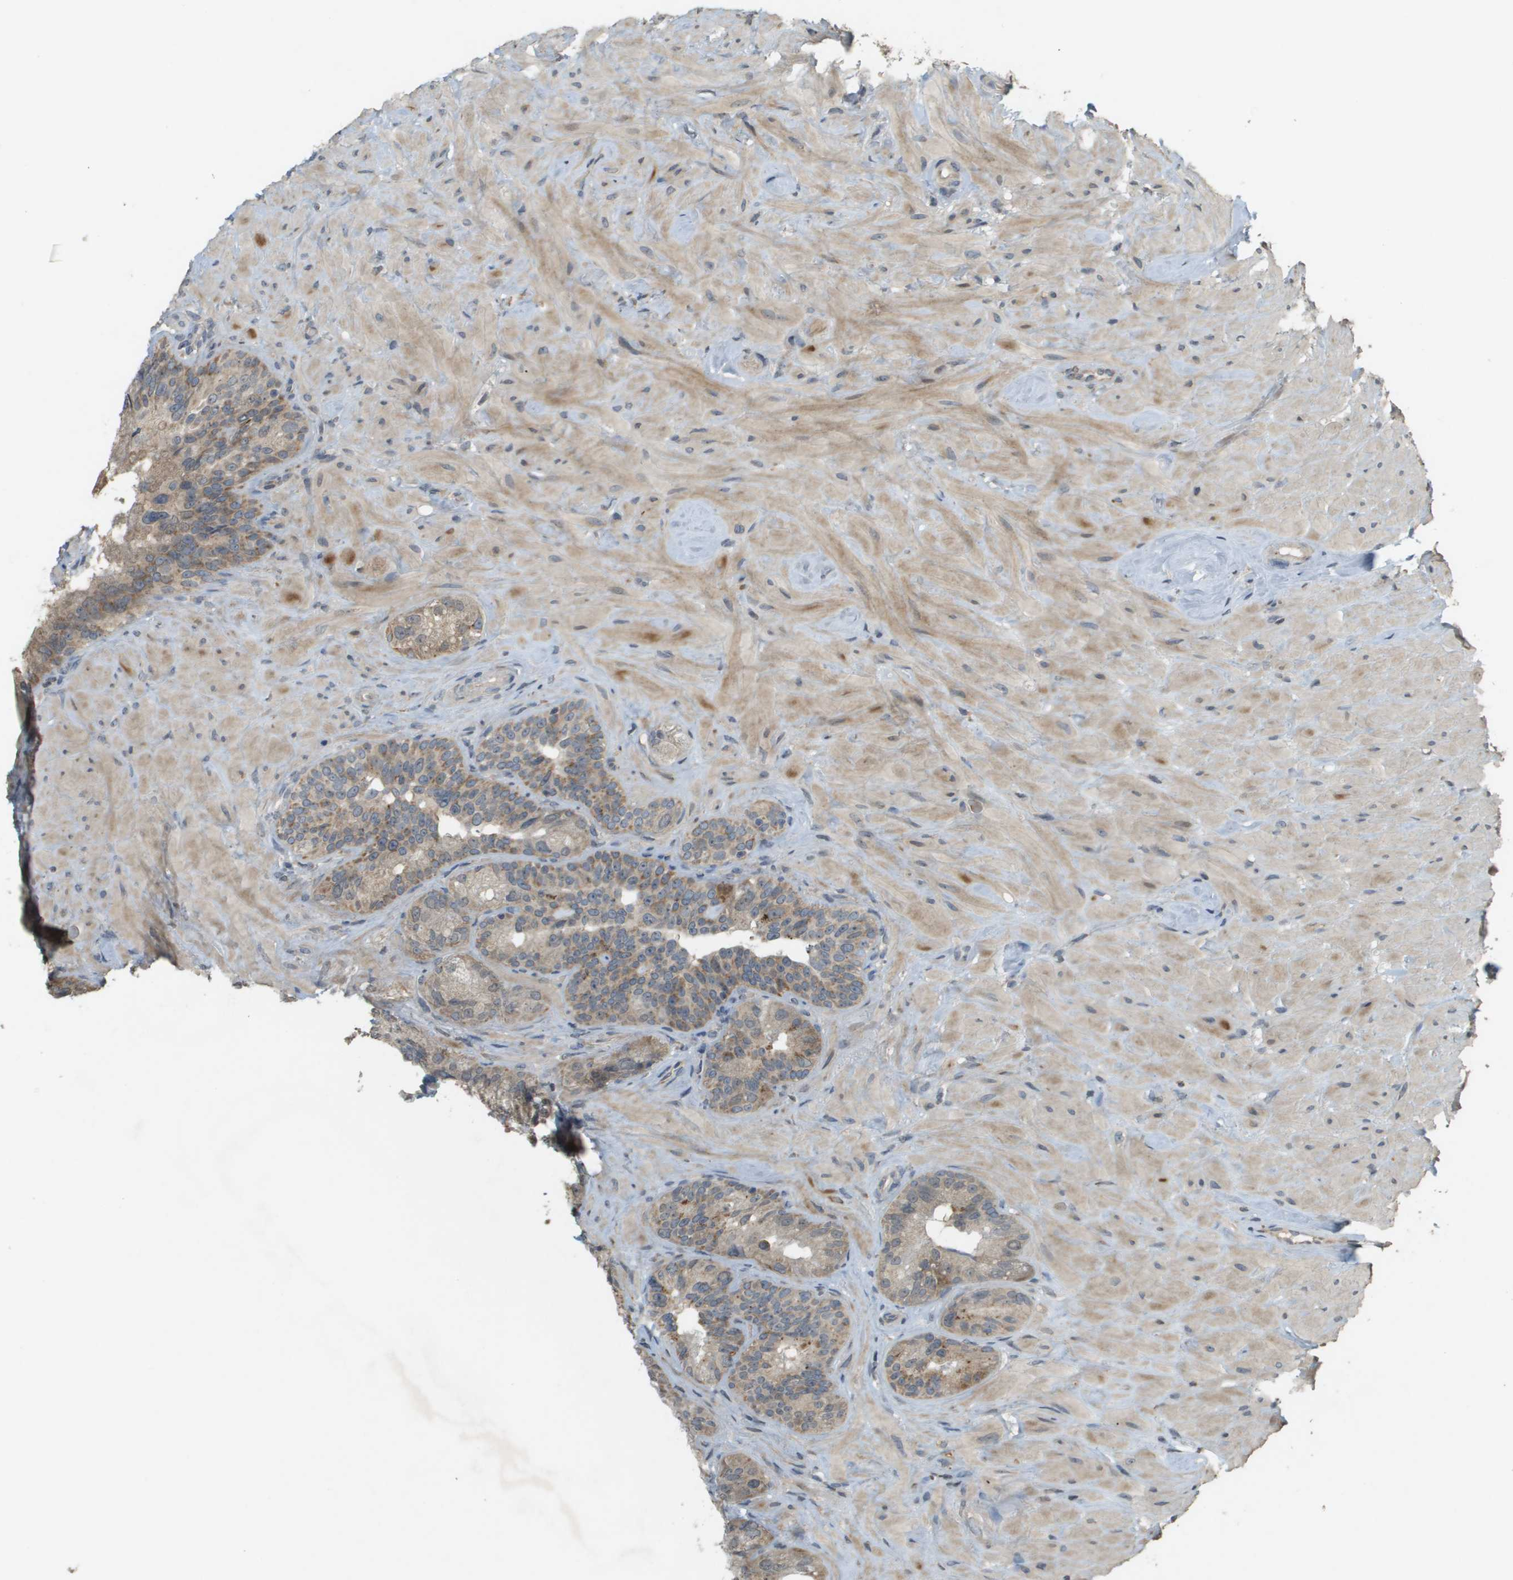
{"staining": {"intensity": "moderate", "quantity": ">75%", "location": "cytoplasmic/membranous"}, "tissue": "seminal vesicle", "cell_type": "Glandular cells", "image_type": "normal", "snomed": [{"axis": "morphology", "description": "Normal tissue, NOS"}, {"axis": "topography", "description": "Seminal veicle"}], "caption": "Immunohistochemistry histopathology image of unremarkable seminal vesicle: human seminal vesicle stained using IHC exhibits medium levels of moderate protein expression localized specifically in the cytoplasmic/membranous of glandular cells, appearing as a cytoplasmic/membranous brown color.", "gene": "RAB21", "patient": {"sex": "male", "age": 68}}